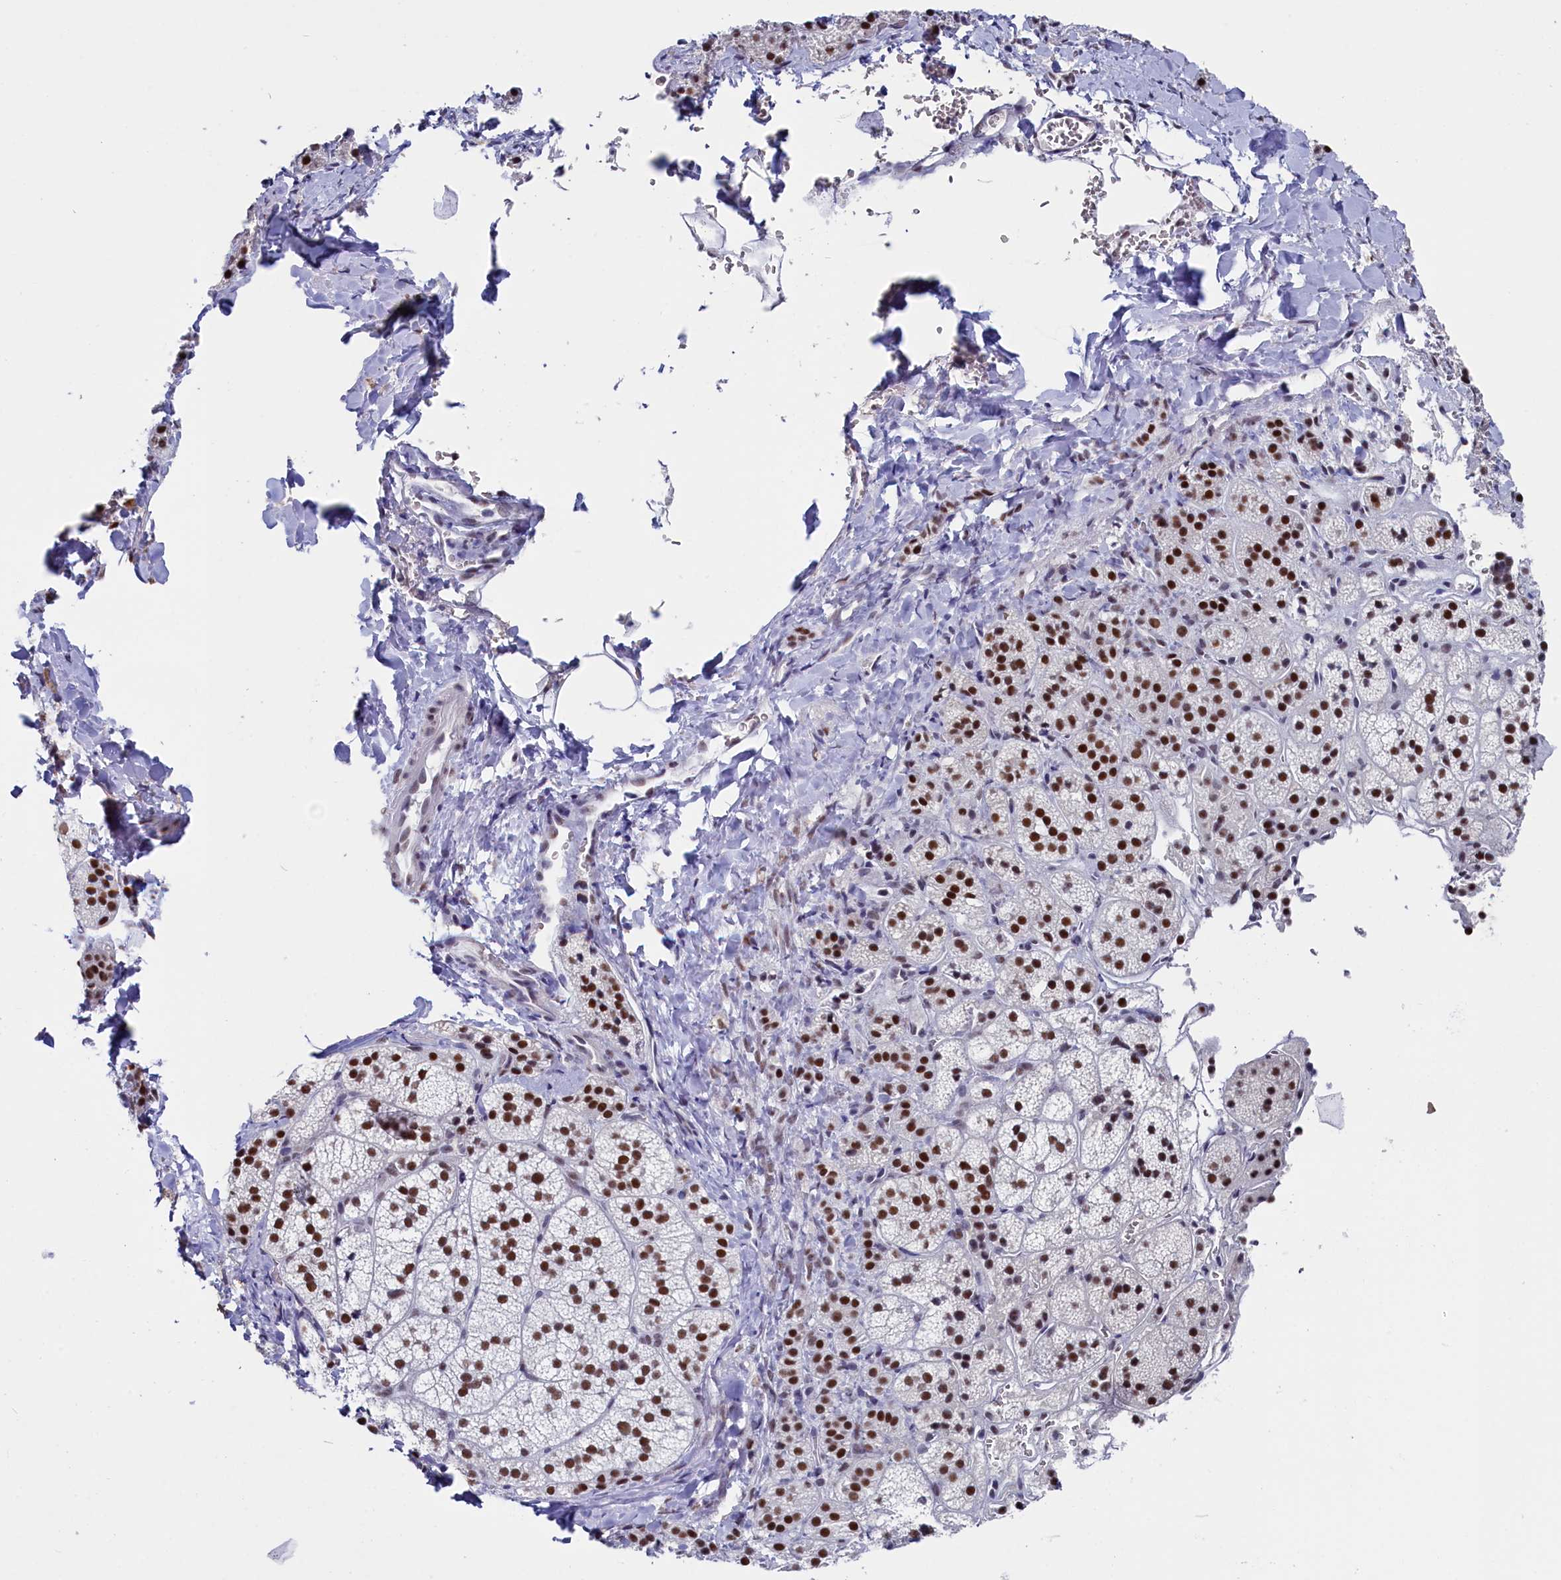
{"staining": {"intensity": "moderate", "quantity": "25%-75%", "location": "nuclear"}, "tissue": "adrenal gland", "cell_type": "Glandular cells", "image_type": "normal", "snomed": [{"axis": "morphology", "description": "Normal tissue, NOS"}, {"axis": "topography", "description": "Adrenal gland"}], "caption": "Adrenal gland was stained to show a protein in brown. There is medium levels of moderate nuclear expression in about 25%-75% of glandular cells. The staining is performed using DAB brown chromogen to label protein expression. The nuclei are counter-stained blue using hematoxylin.", "gene": "CD2BP2", "patient": {"sex": "female", "age": 44}}